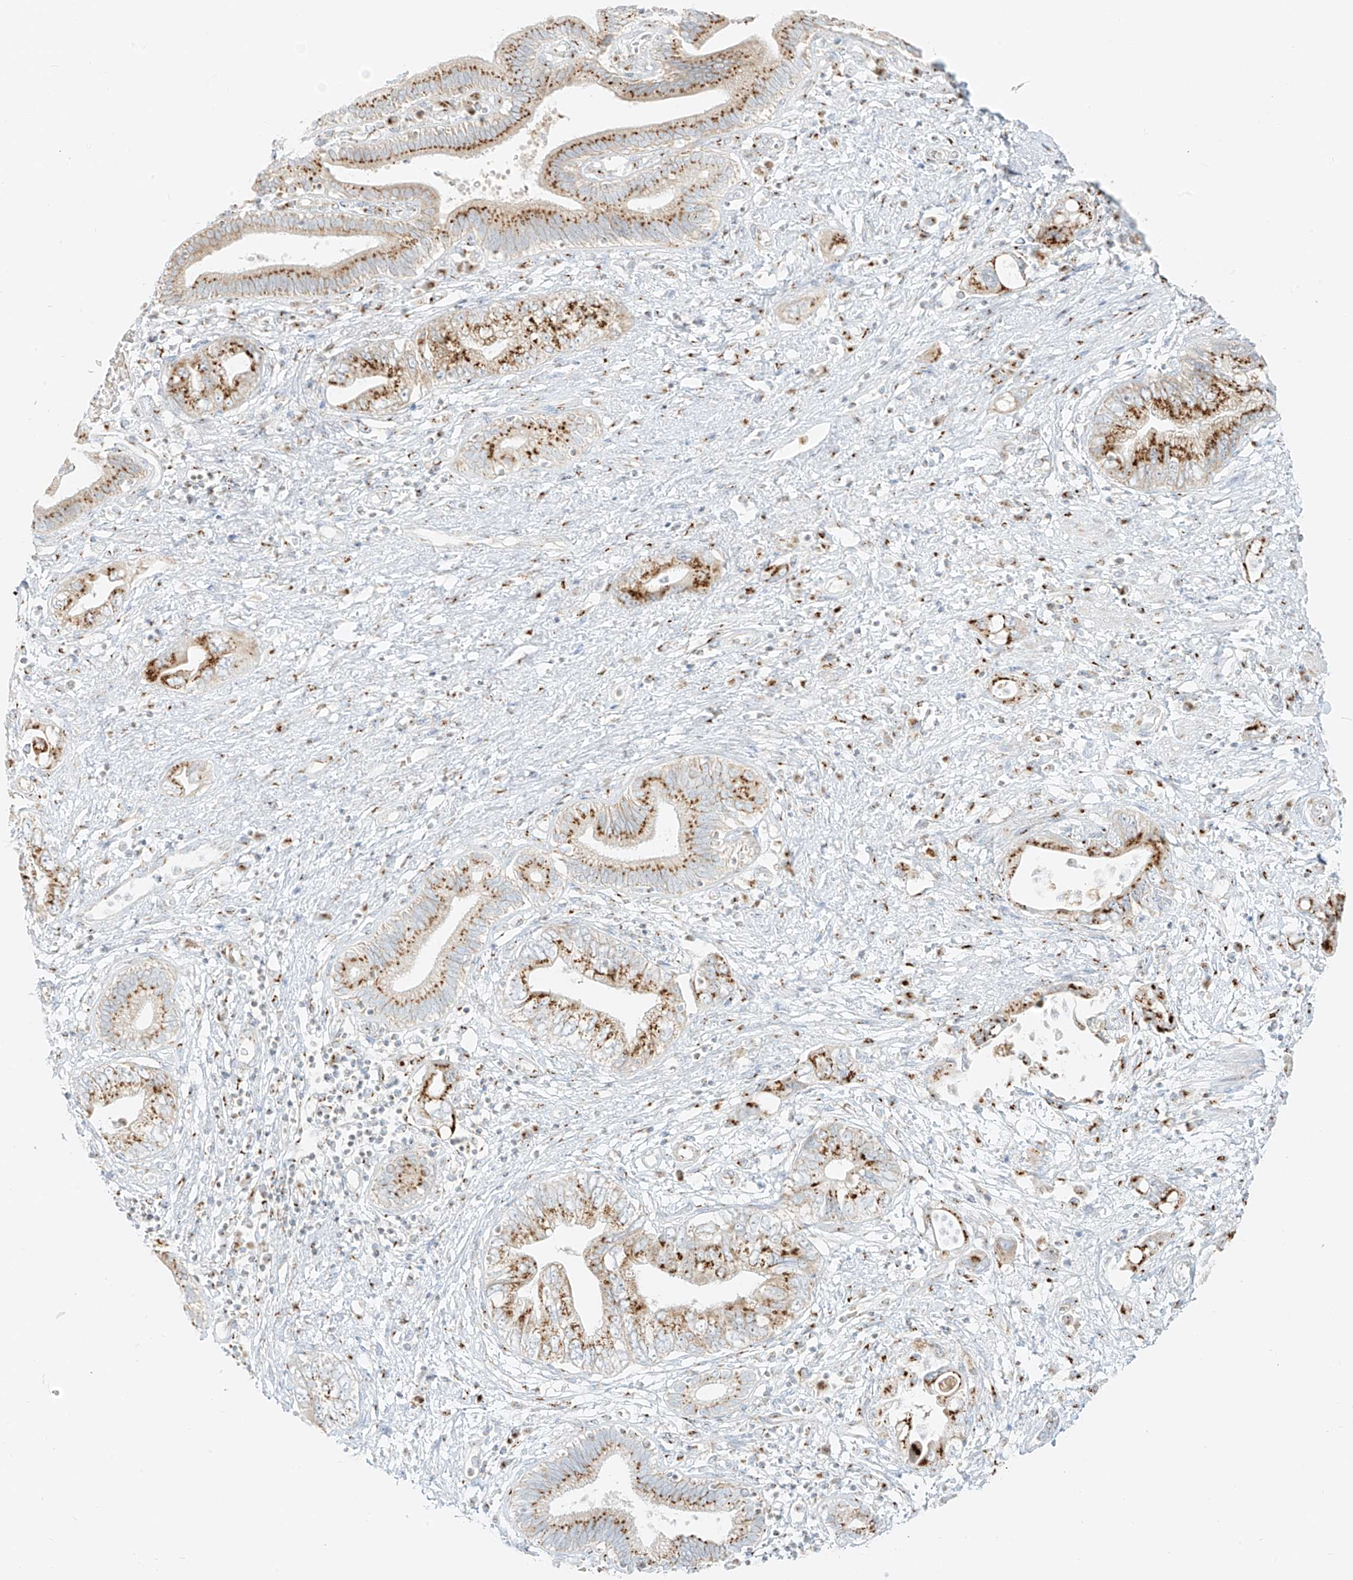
{"staining": {"intensity": "moderate", "quantity": ">75%", "location": "cytoplasmic/membranous"}, "tissue": "pancreatic cancer", "cell_type": "Tumor cells", "image_type": "cancer", "snomed": [{"axis": "morphology", "description": "Adenocarcinoma, NOS"}, {"axis": "topography", "description": "Pancreas"}], "caption": "A brown stain shows moderate cytoplasmic/membranous expression of a protein in pancreatic adenocarcinoma tumor cells.", "gene": "TMEM87B", "patient": {"sex": "female", "age": 73}}